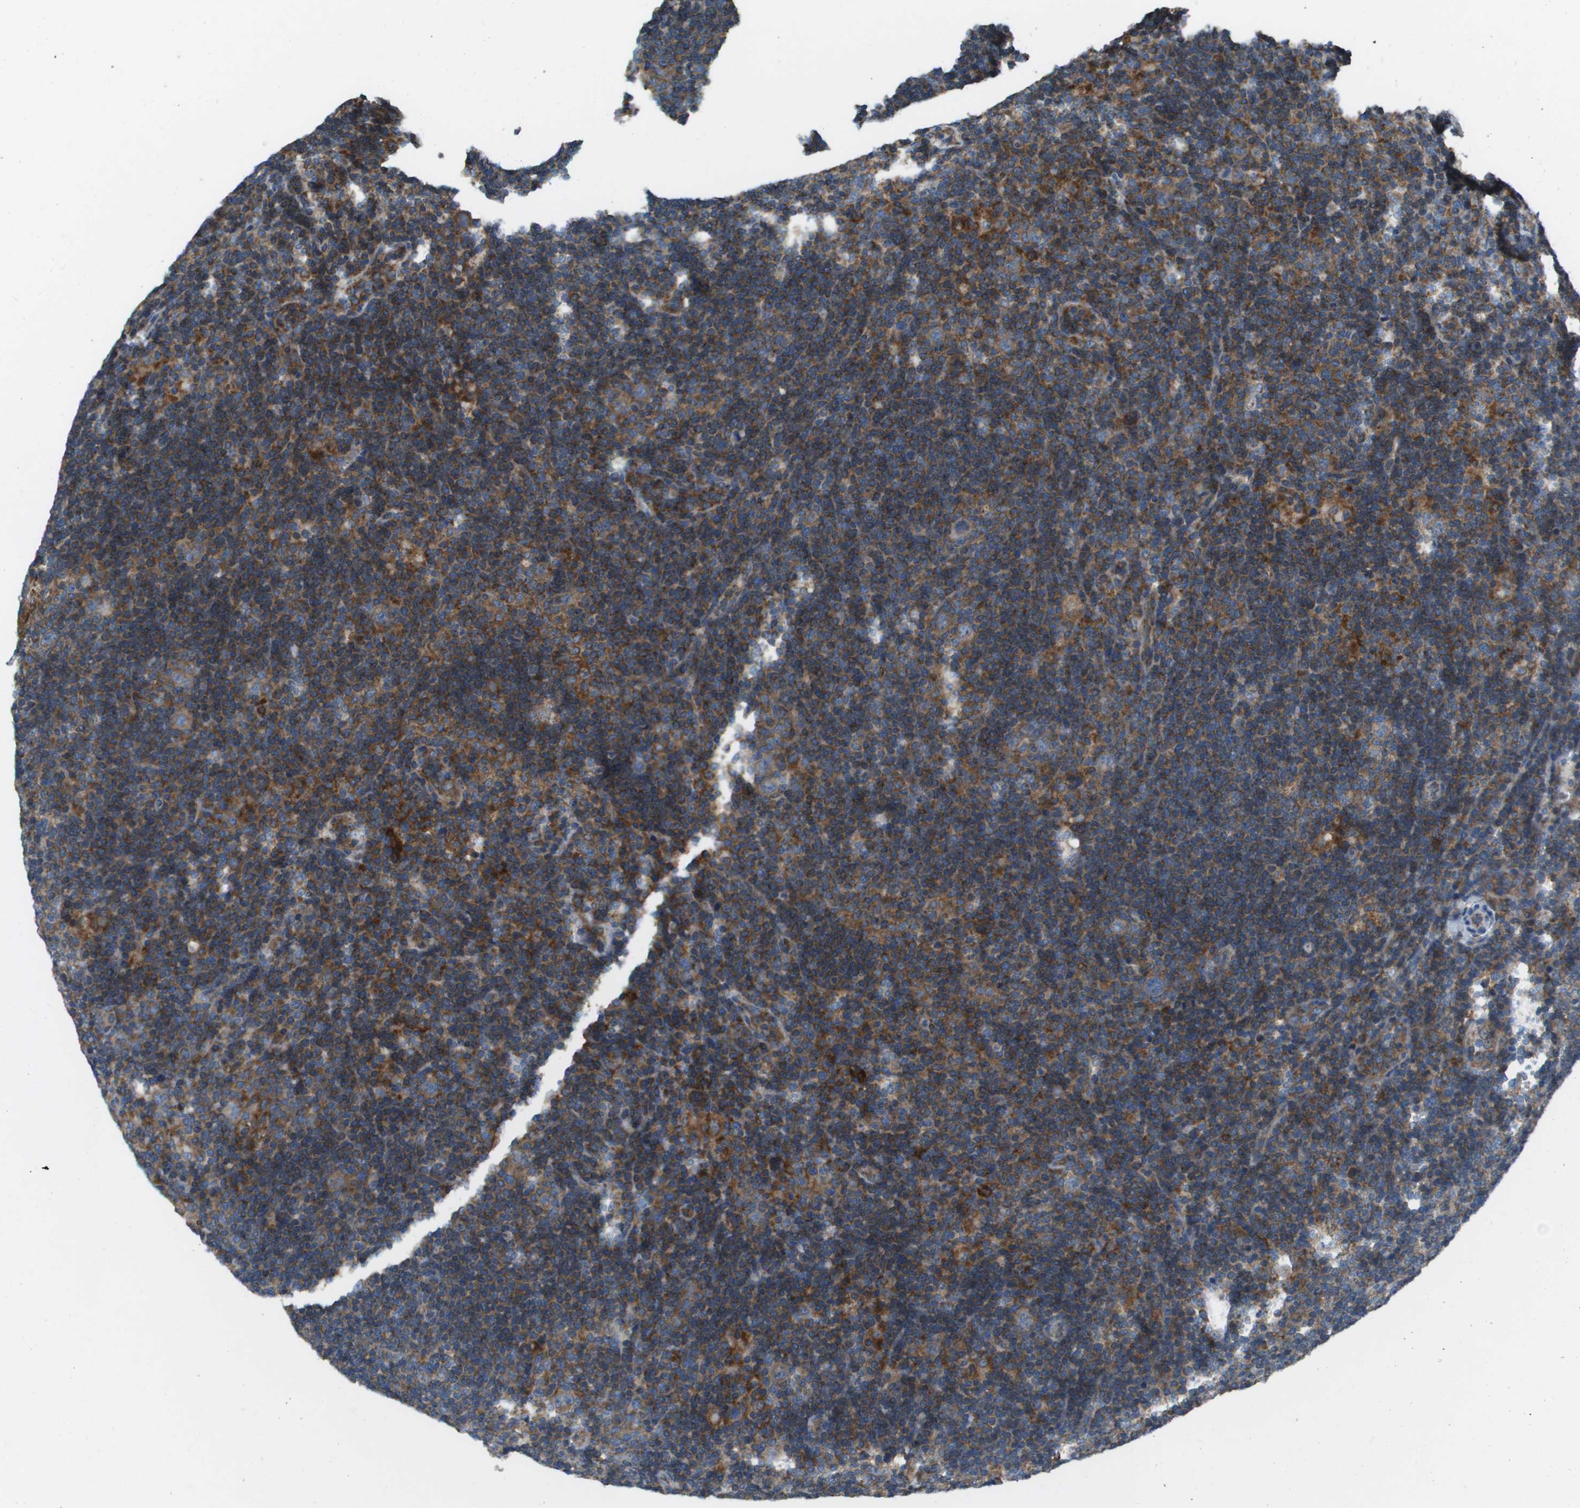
{"staining": {"intensity": "weak", "quantity": "<25%", "location": "cytoplasmic/membranous"}, "tissue": "lymphoma", "cell_type": "Tumor cells", "image_type": "cancer", "snomed": [{"axis": "morphology", "description": "Hodgkin's disease, NOS"}, {"axis": "topography", "description": "Lymph node"}], "caption": "Immunohistochemical staining of human Hodgkin's disease demonstrates no significant staining in tumor cells.", "gene": "TAOK3", "patient": {"sex": "female", "age": 57}}